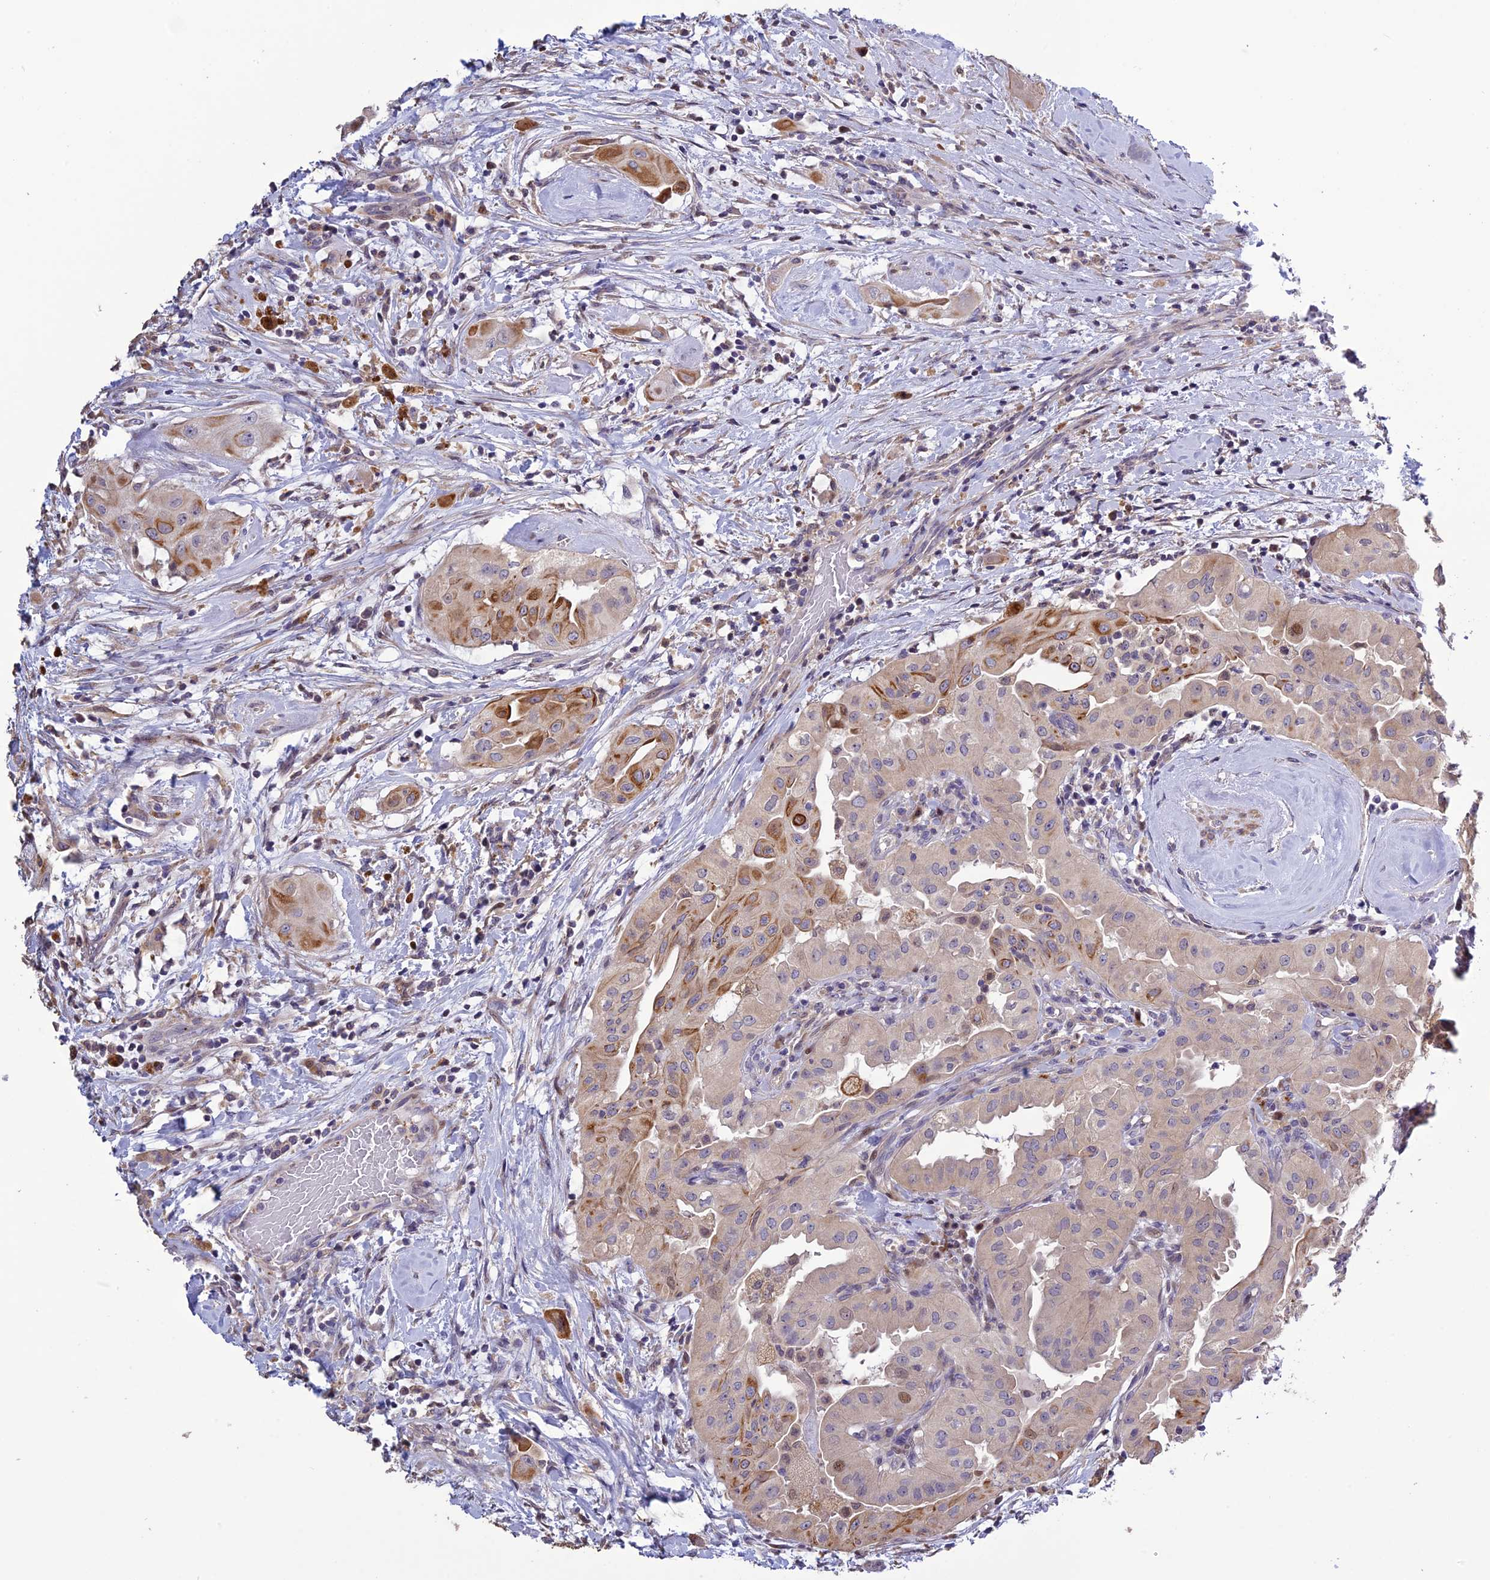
{"staining": {"intensity": "moderate", "quantity": "<25%", "location": "cytoplasmic/membranous"}, "tissue": "thyroid cancer", "cell_type": "Tumor cells", "image_type": "cancer", "snomed": [{"axis": "morphology", "description": "Papillary adenocarcinoma, NOS"}, {"axis": "topography", "description": "Thyroid gland"}], "caption": "A histopathology image of thyroid cancer stained for a protein reveals moderate cytoplasmic/membranous brown staining in tumor cells.", "gene": "SPG21", "patient": {"sex": "female", "age": 59}}